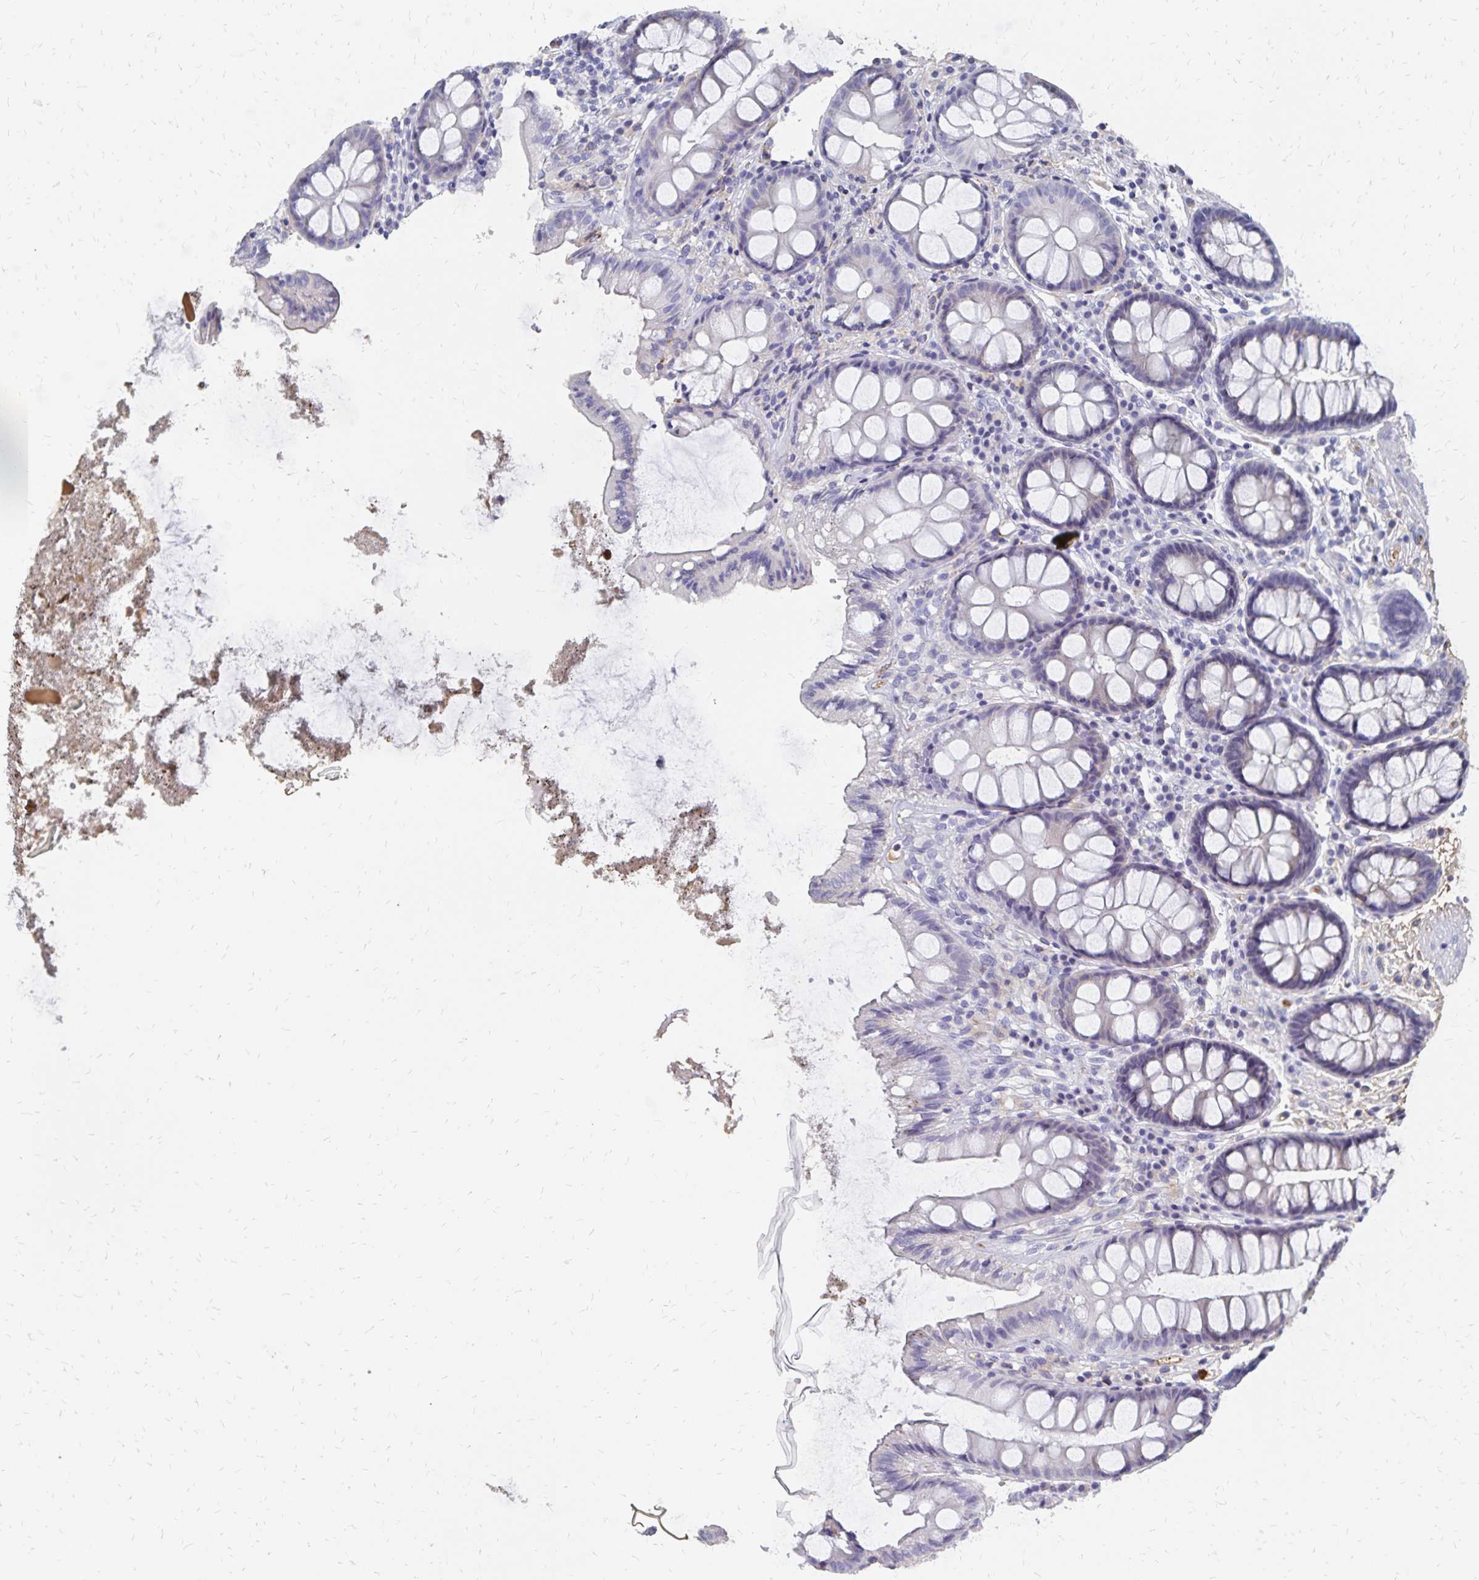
{"staining": {"intensity": "weak", "quantity": "25%-75%", "location": "cytoplasmic/membranous"}, "tissue": "colon", "cell_type": "Endothelial cells", "image_type": "normal", "snomed": [{"axis": "morphology", "description": "Normal tissue, NOS"}, {"axis": "topography", "description": "Colon"}], "caption": "The histopathology image demonstrates staining of normal colon, revealing weak cytoplasmic/membranous protein positivity (brown color) within endothelial cells.", "gene": "KISS1", "patient": {"sex": "male", "age": 84}}